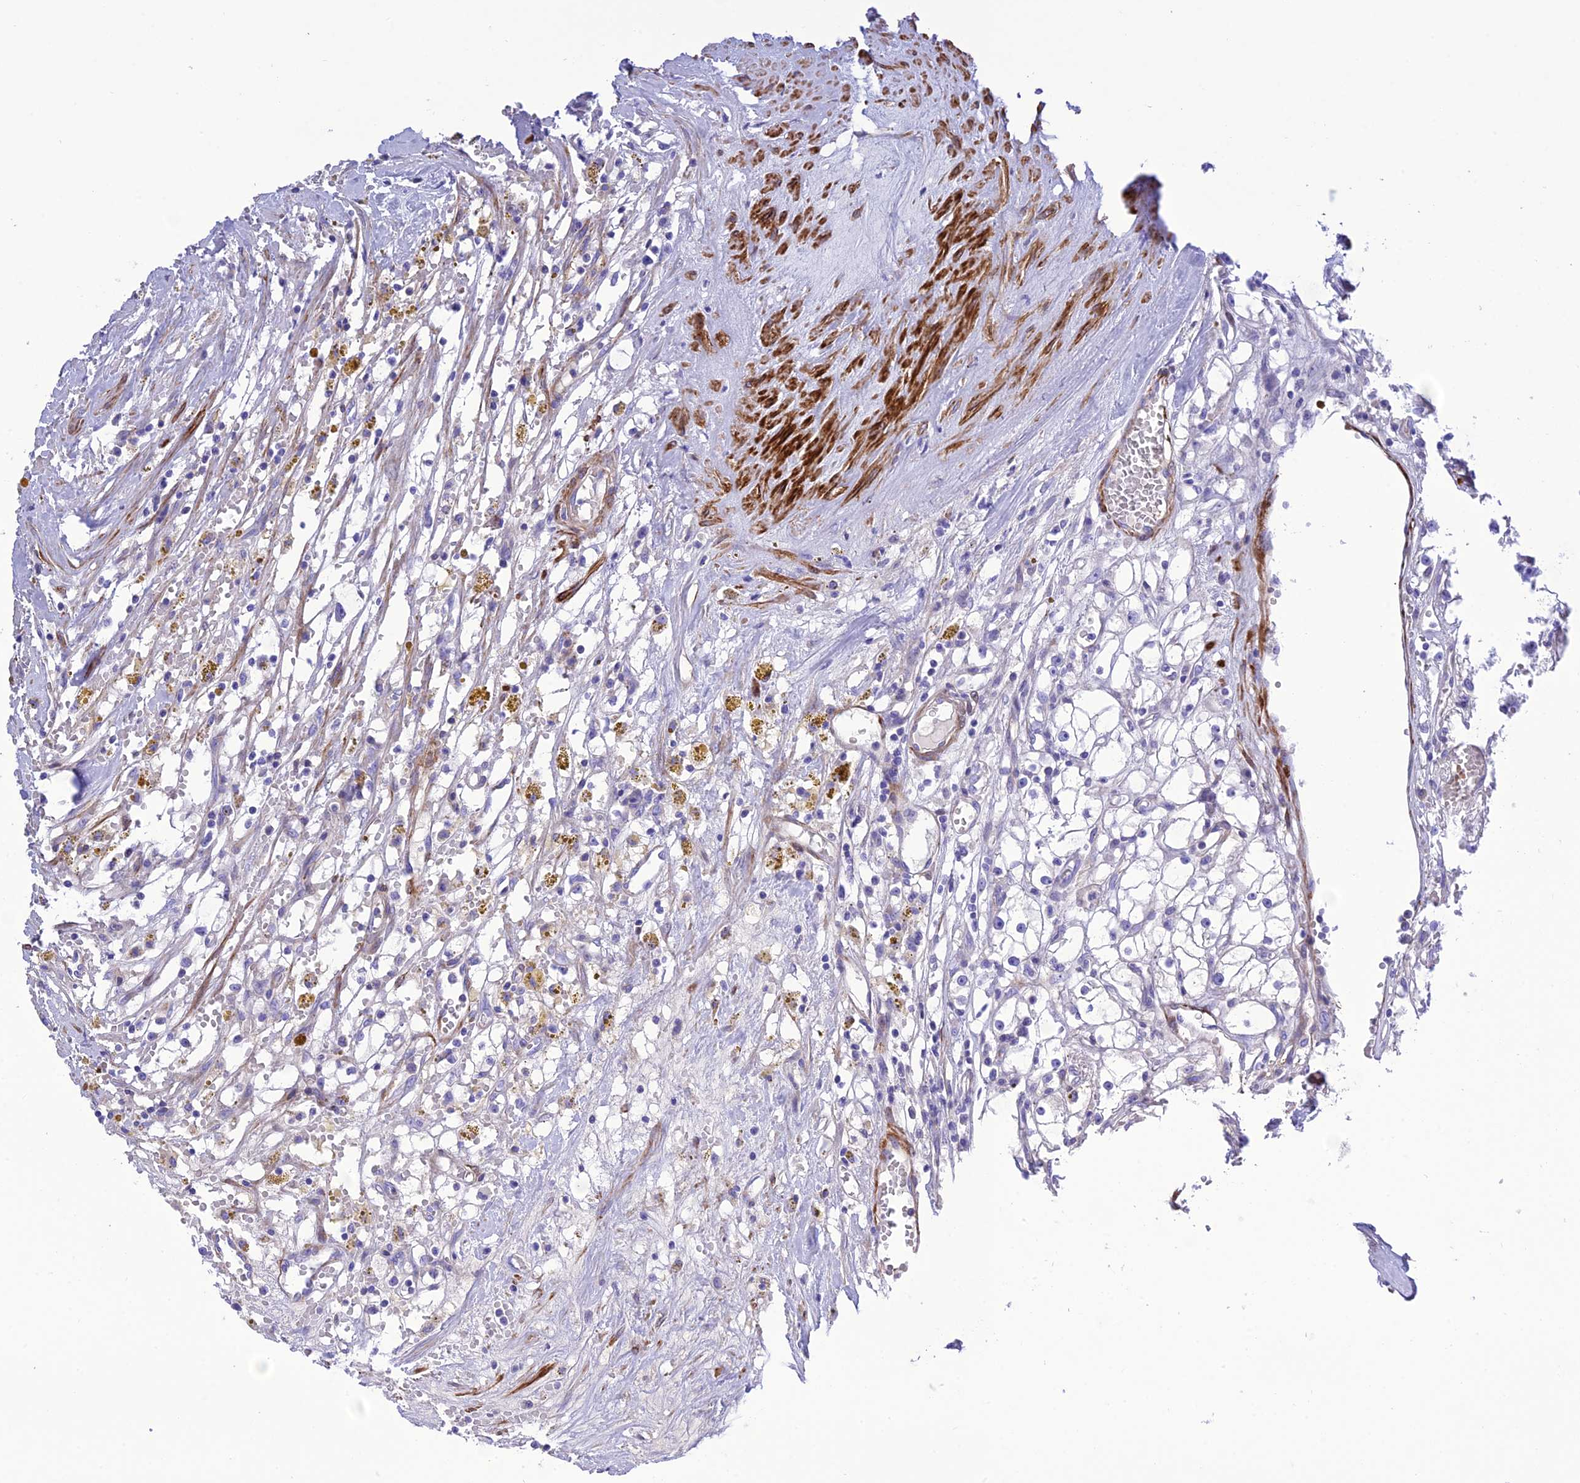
{"staining": {"intensity": "negative", "quantity": "none", "location": "none"}, "tissue": "renal cancer", "cell_type": "Tumor cells", "image_type": "cancer", "snomed": [{"axis": "morphology", "description": "Adenocarcinoma, NOS"}, {"axis": "topography", "description": "Kidney"}], "caption": "The immunohistochemistry (IHC) image has no significant staining in tumor cells of adenocarcinoma (renal) tissue.", "gene": "FRA10AC1", "patient": {"sex": "male", "age": 56}}